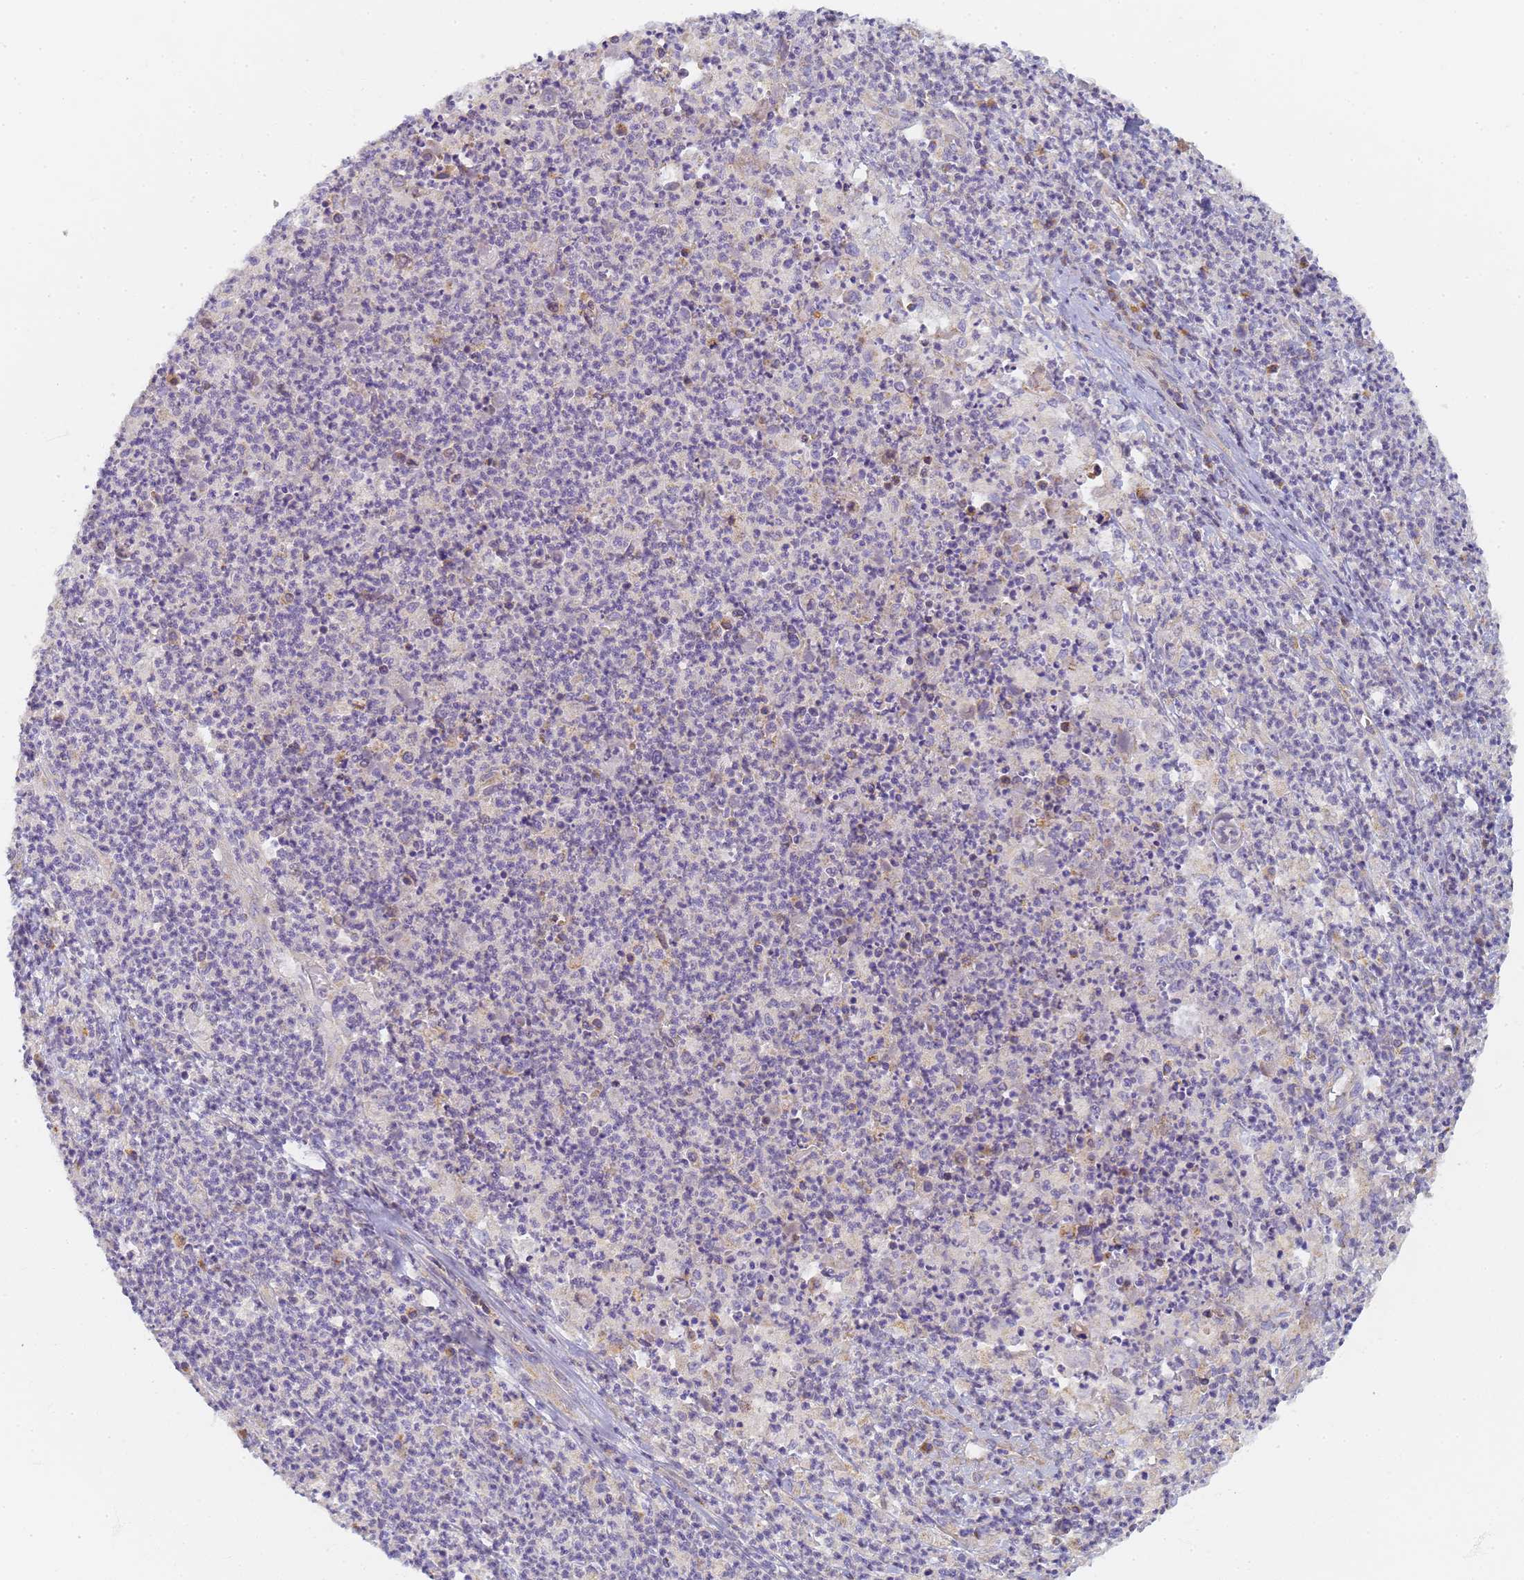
{"staining": {"intensity": "negative", "quantity": "none", "location": "none"}, "tissue": "cervical cancer", "cell_type": "Tumor cells", "image_type": "cancer", "snomed": [{"axis": "morphology", "description": "Squamous cell carcinoma, NOS"}, {"axis": "topography", "description": "Cervix"}], "caption": "This is an immunohistochemistry image of human cervical cancer (squamous cell carcinoma). There is no staining in tumor cells.", "gene": "UTP23", "patient": {"sex": "female", "age": 30}}